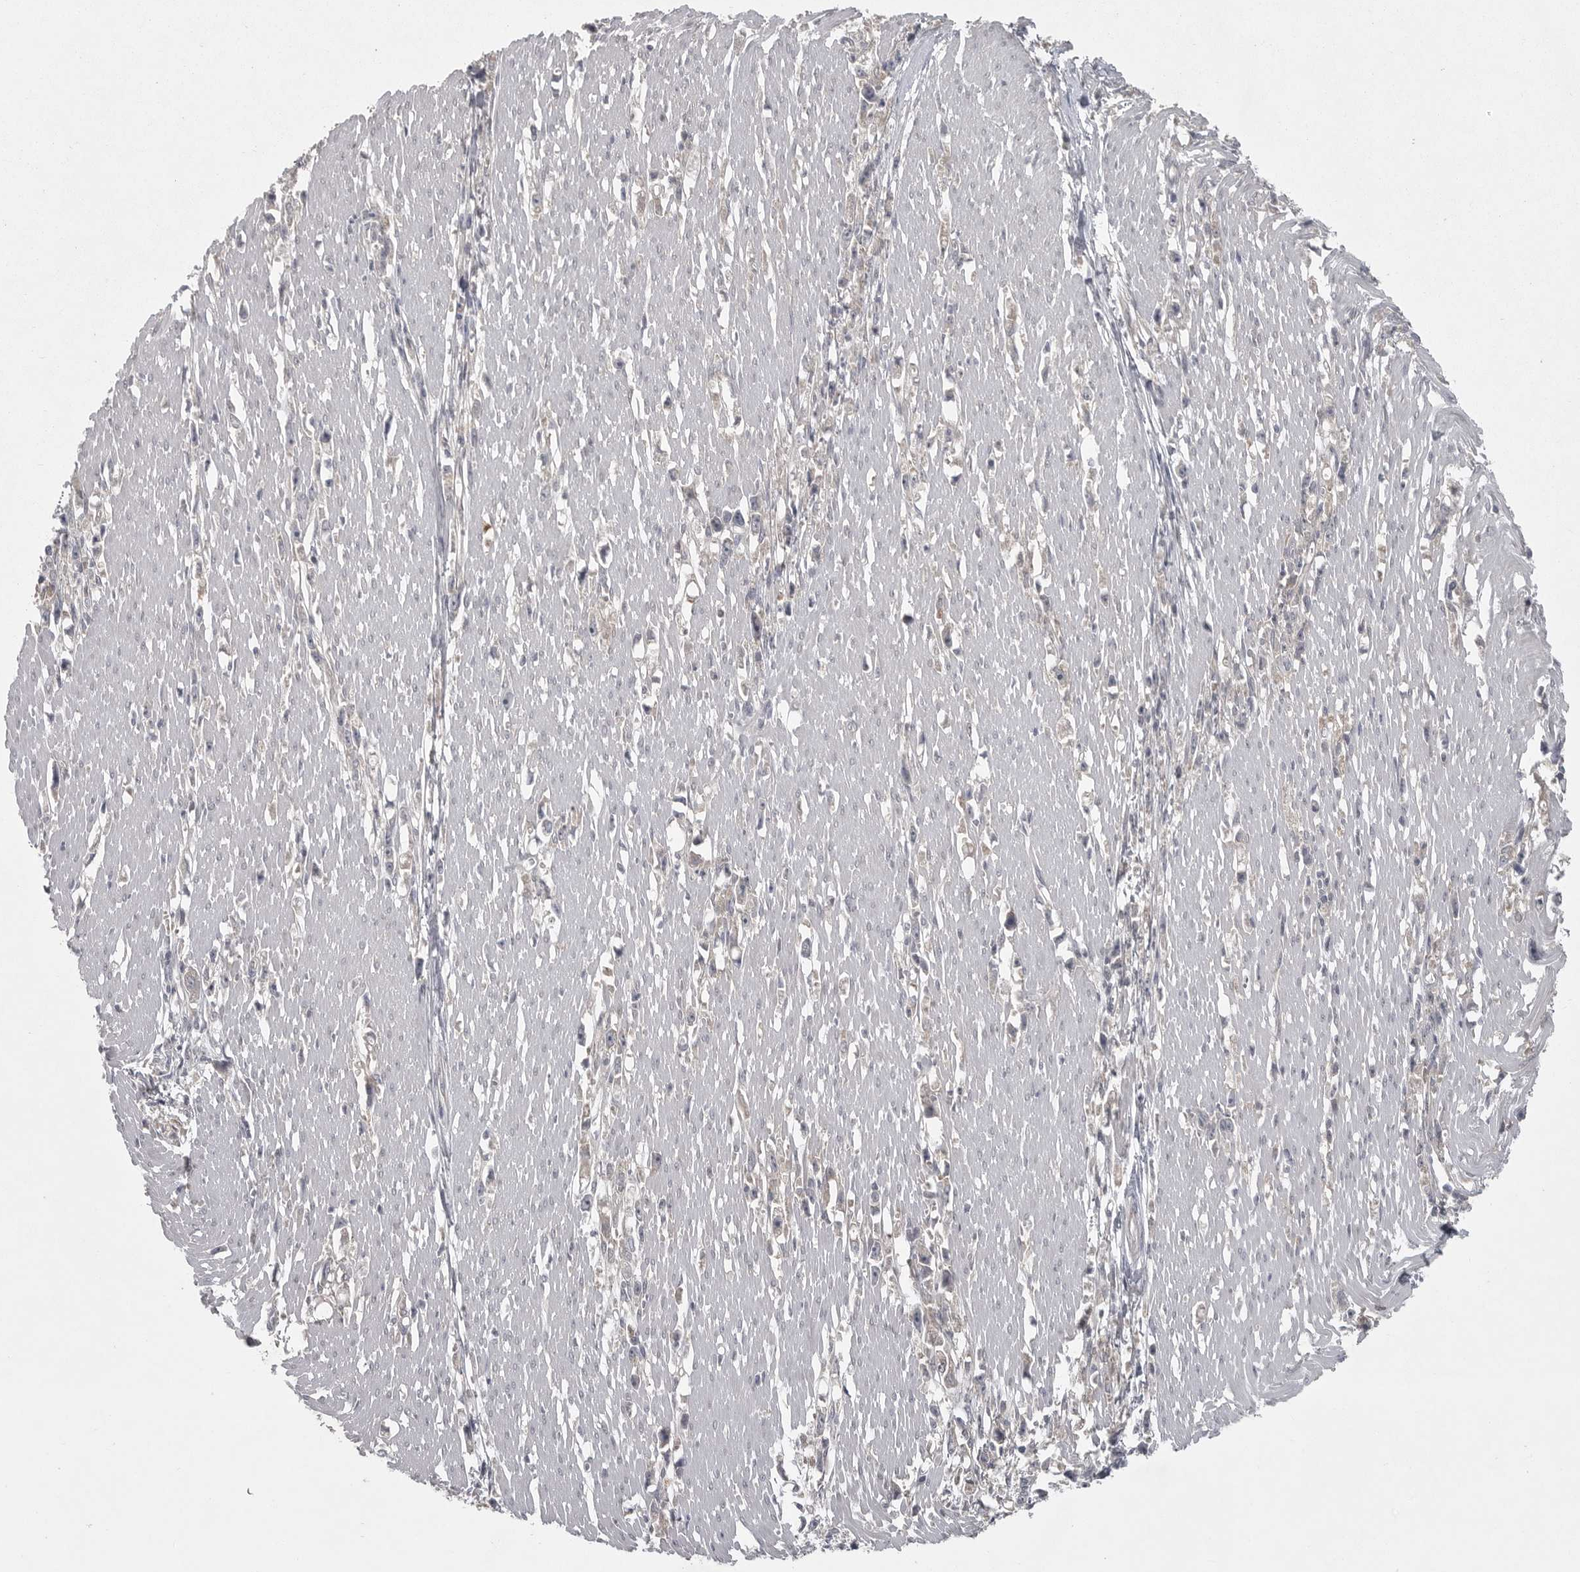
{"staining": {"intensity": "negative", "quantity": "none", "location": "none"}, "tissue": "stomach cancer", "cell_type": "Tumor cells", "image_type": "cancer", "snomed": [{"axis": "morphology", "description": "Adenocarcinoma, NOS"}, {"axis": "topography", "description": "Stomach"}], "caption": "High power microscopy histopathology image of an IHC micrograph of adenocarcinoma (stomach), revealing no significant staining in tumor cells.", "gene": "PHF13", "patient": {"sex": "female", "age": 59}}